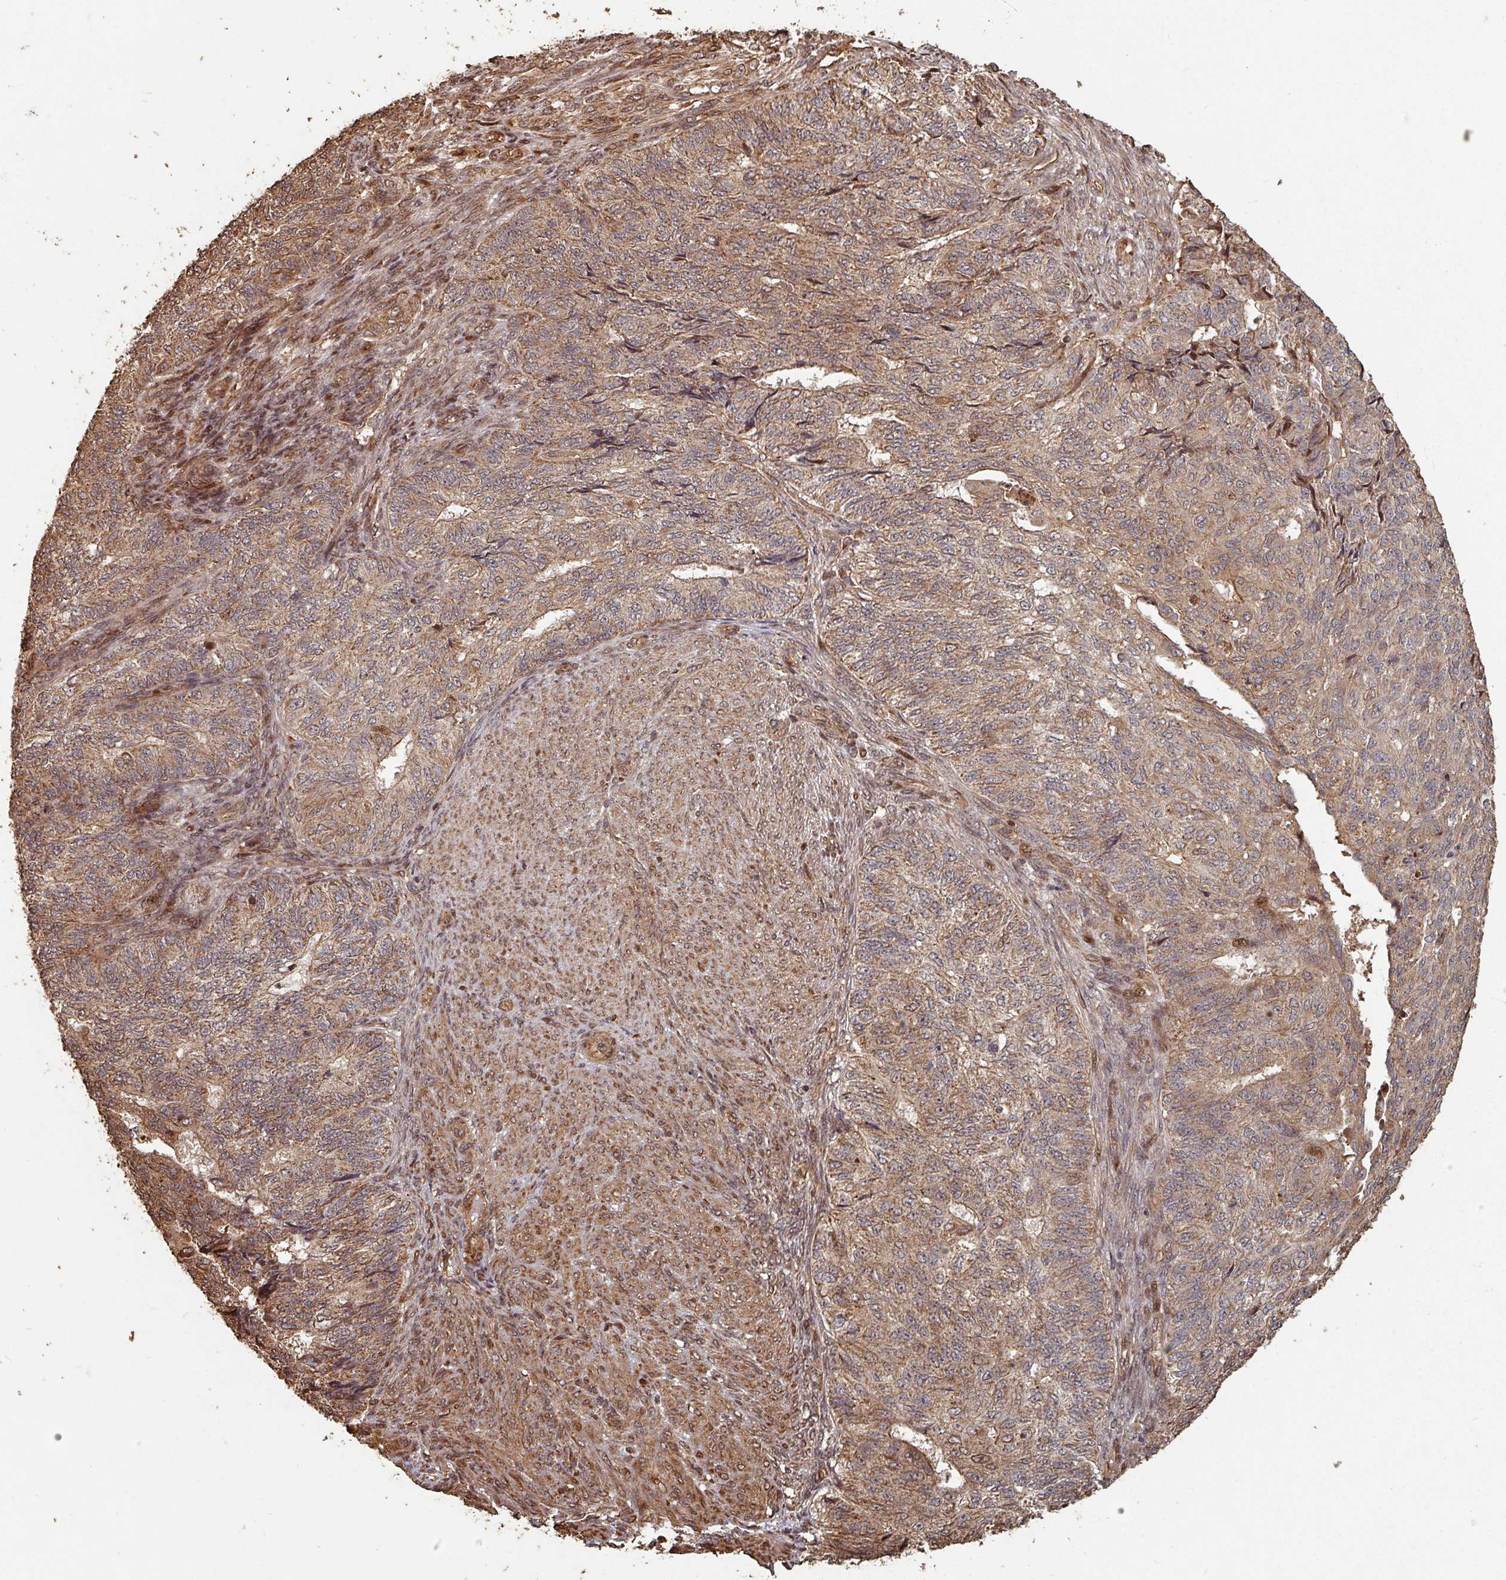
{"staining": {"intensity": "moderate", "quantity": ">75%", "location": "cytoplasmic/membranous"}, "tissue": "endometrial cancer", "cell_type": "Tumor cells", "image_type": "cancer", "snomed": [{"axis": "morphology", "description": "Adenocarcinoma, NOS"}, {"axis": "topography", "description": "Endometrium"}], "caption": "Endometrial cancer tissue demonstrates moderate cytoplasmic/membranous expression in approximately >75% of tumor cells, visualized by immunohistochemistry.", "gene": "EID1", "patient": {"sex": "female", "age": 32}}